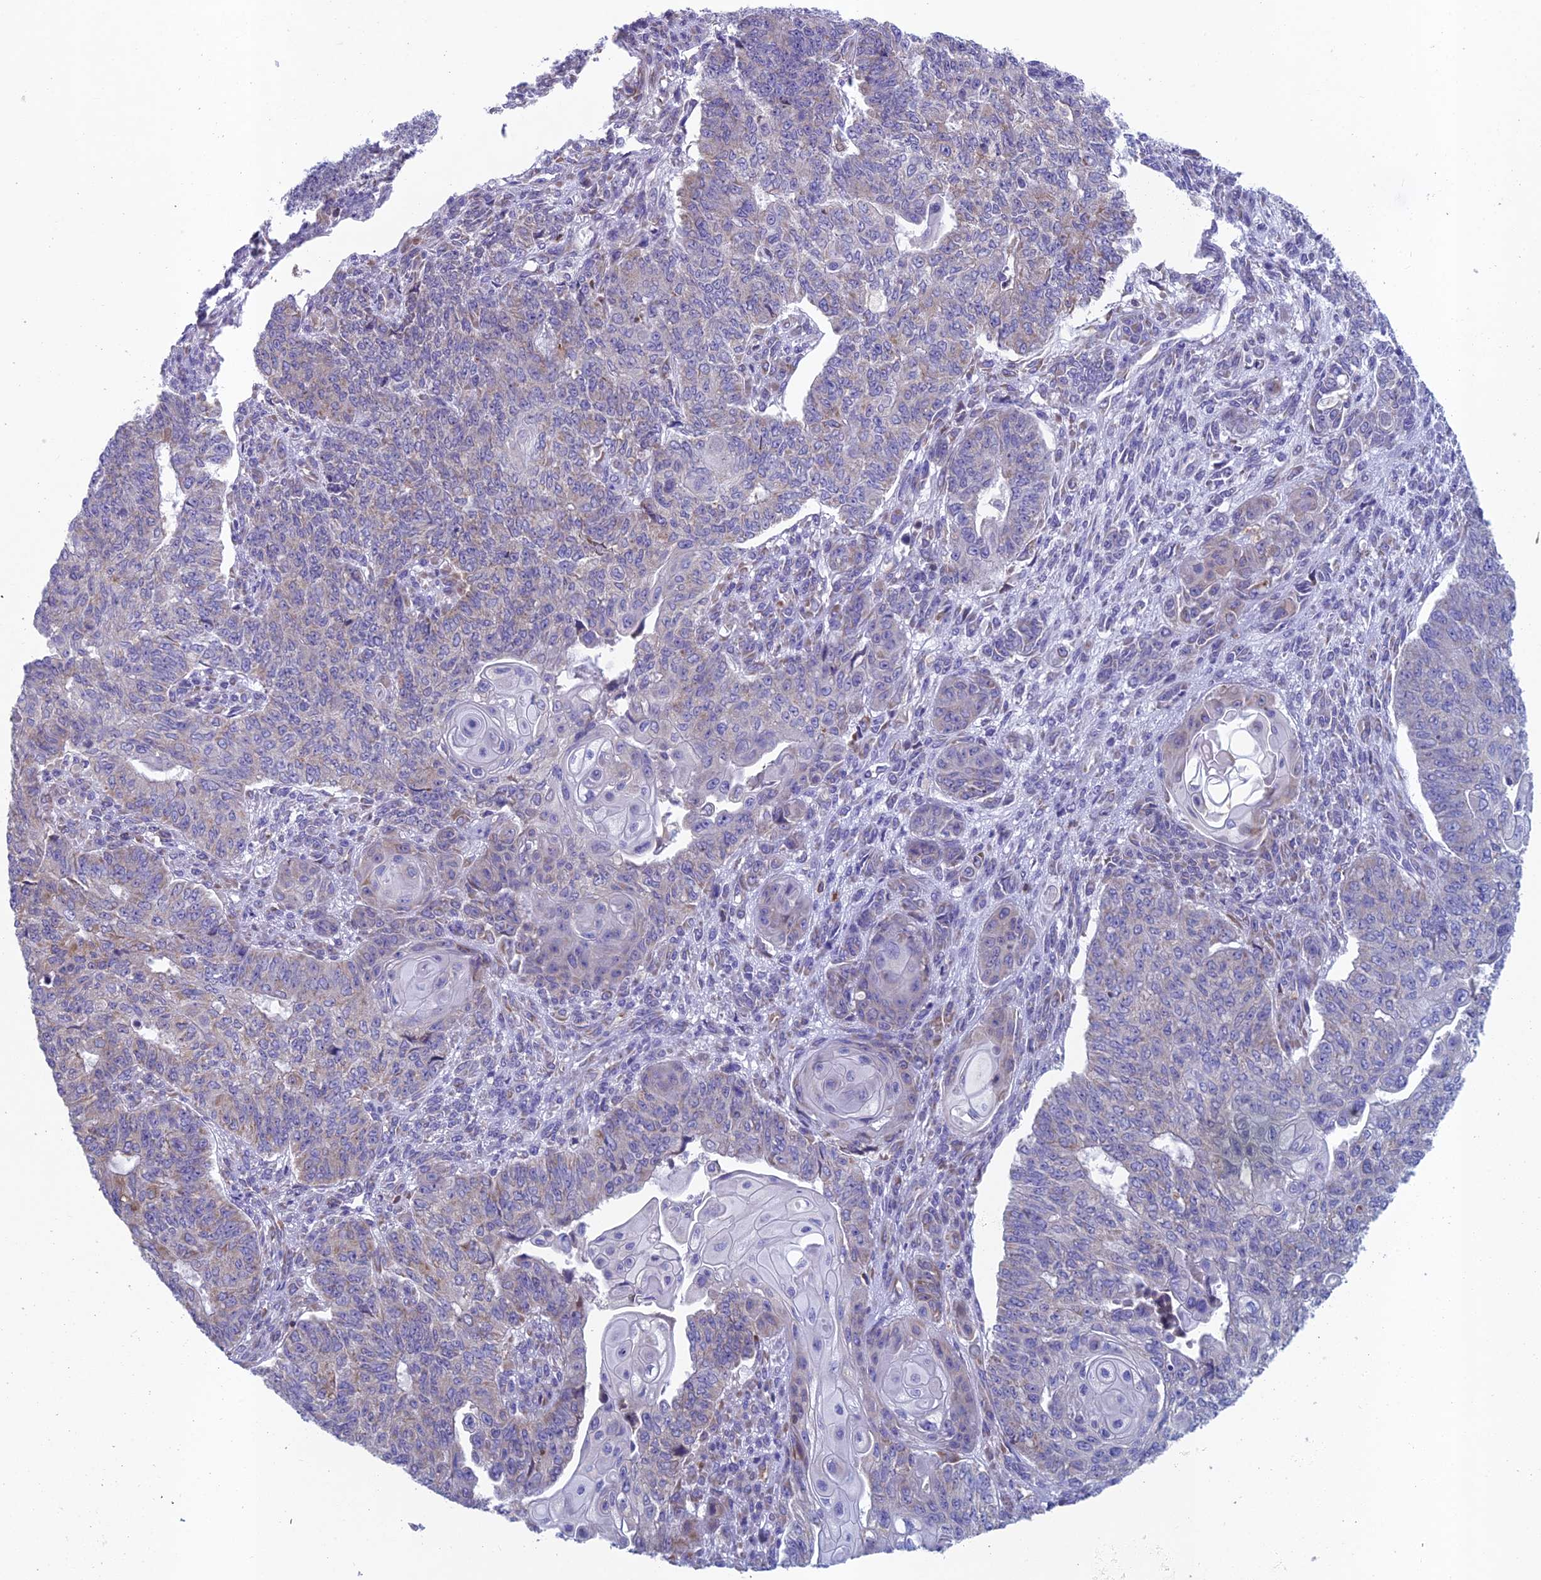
{"staining": {"intensity": "weak", "quantity": "<25%", "location": "cytoplasmic/membranous"}, "tissue": "endometrial cancer", "cell_type": "Tumor cells", "image_type": "cancer", "snomed": [{"axis": "morphology", "description": "Adenocarcinoma, NOS"}, {"axis": "topography", "description": "Endometrium"}], "caption": "Immunohistochemistry histopathology image of adenocarcinoma (endometrial) stained for a protein (brown), which demonstrates no staining in tumor cells.", "gene": "ABI3BP", "patient": {"sex": "female", "age": 32}}